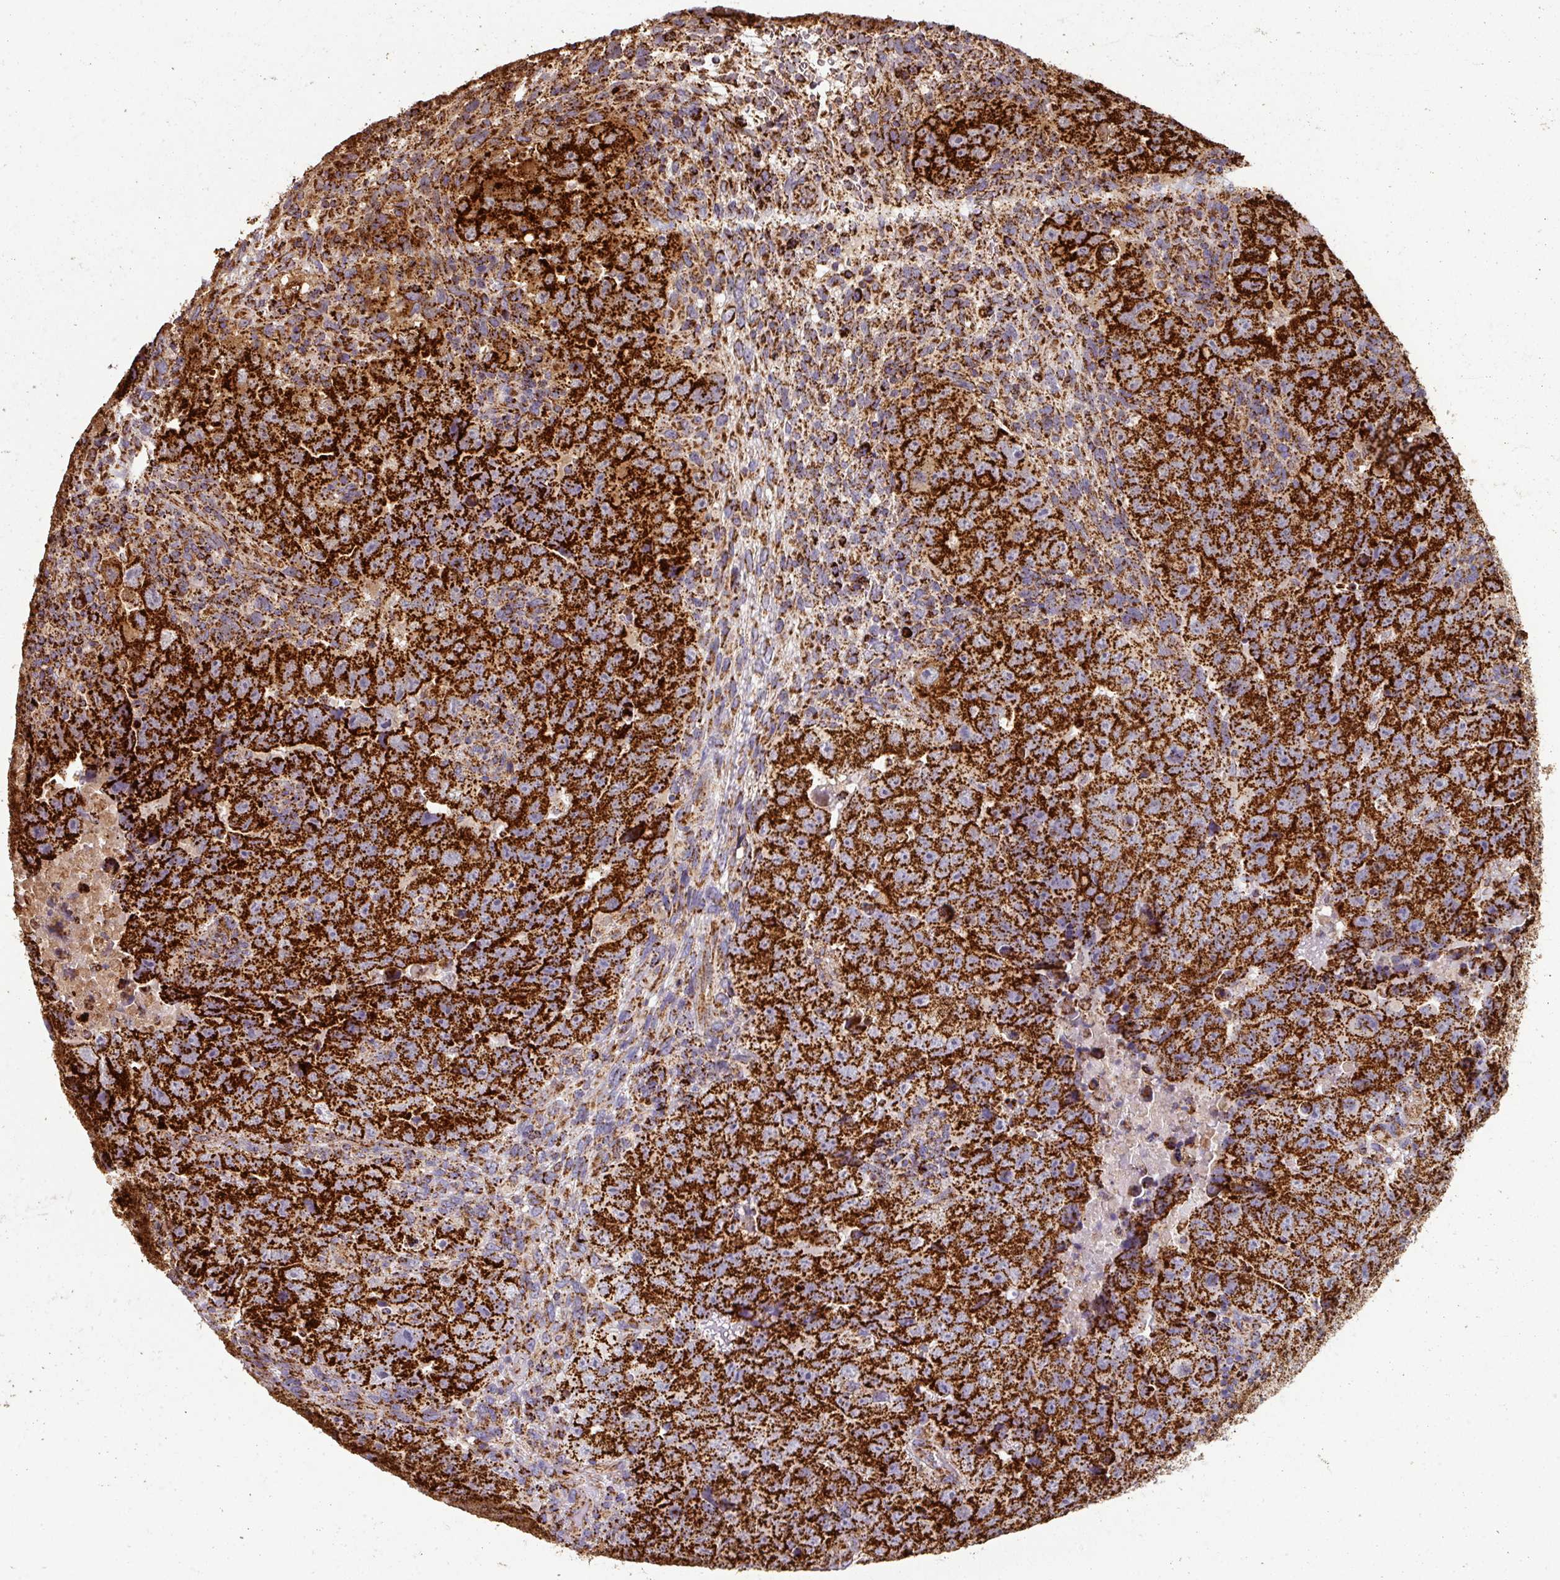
{"staining": {"intensity": "strong", "quantity": ">75%", "location": "cytoplasmic/membranous"}, "tissue": "testis cancer", "cell_type": "Tumor cells", "image_type": "cancer", "snomed": [{"axis": "morphology", "description": "Carcinoma, Embryonal, NOS"}, {"axis": "topography", "description": "Testis"}], "caption": "Protein staining by immunohistochemistry (IHC) demonstrates strong cytoplasmic/membranous positivity in approximately >75% of tumor cells in embryonal carcinoma (testis).", "gene": "TRAP1", "patient": {"sex": "male", "age": 24}}